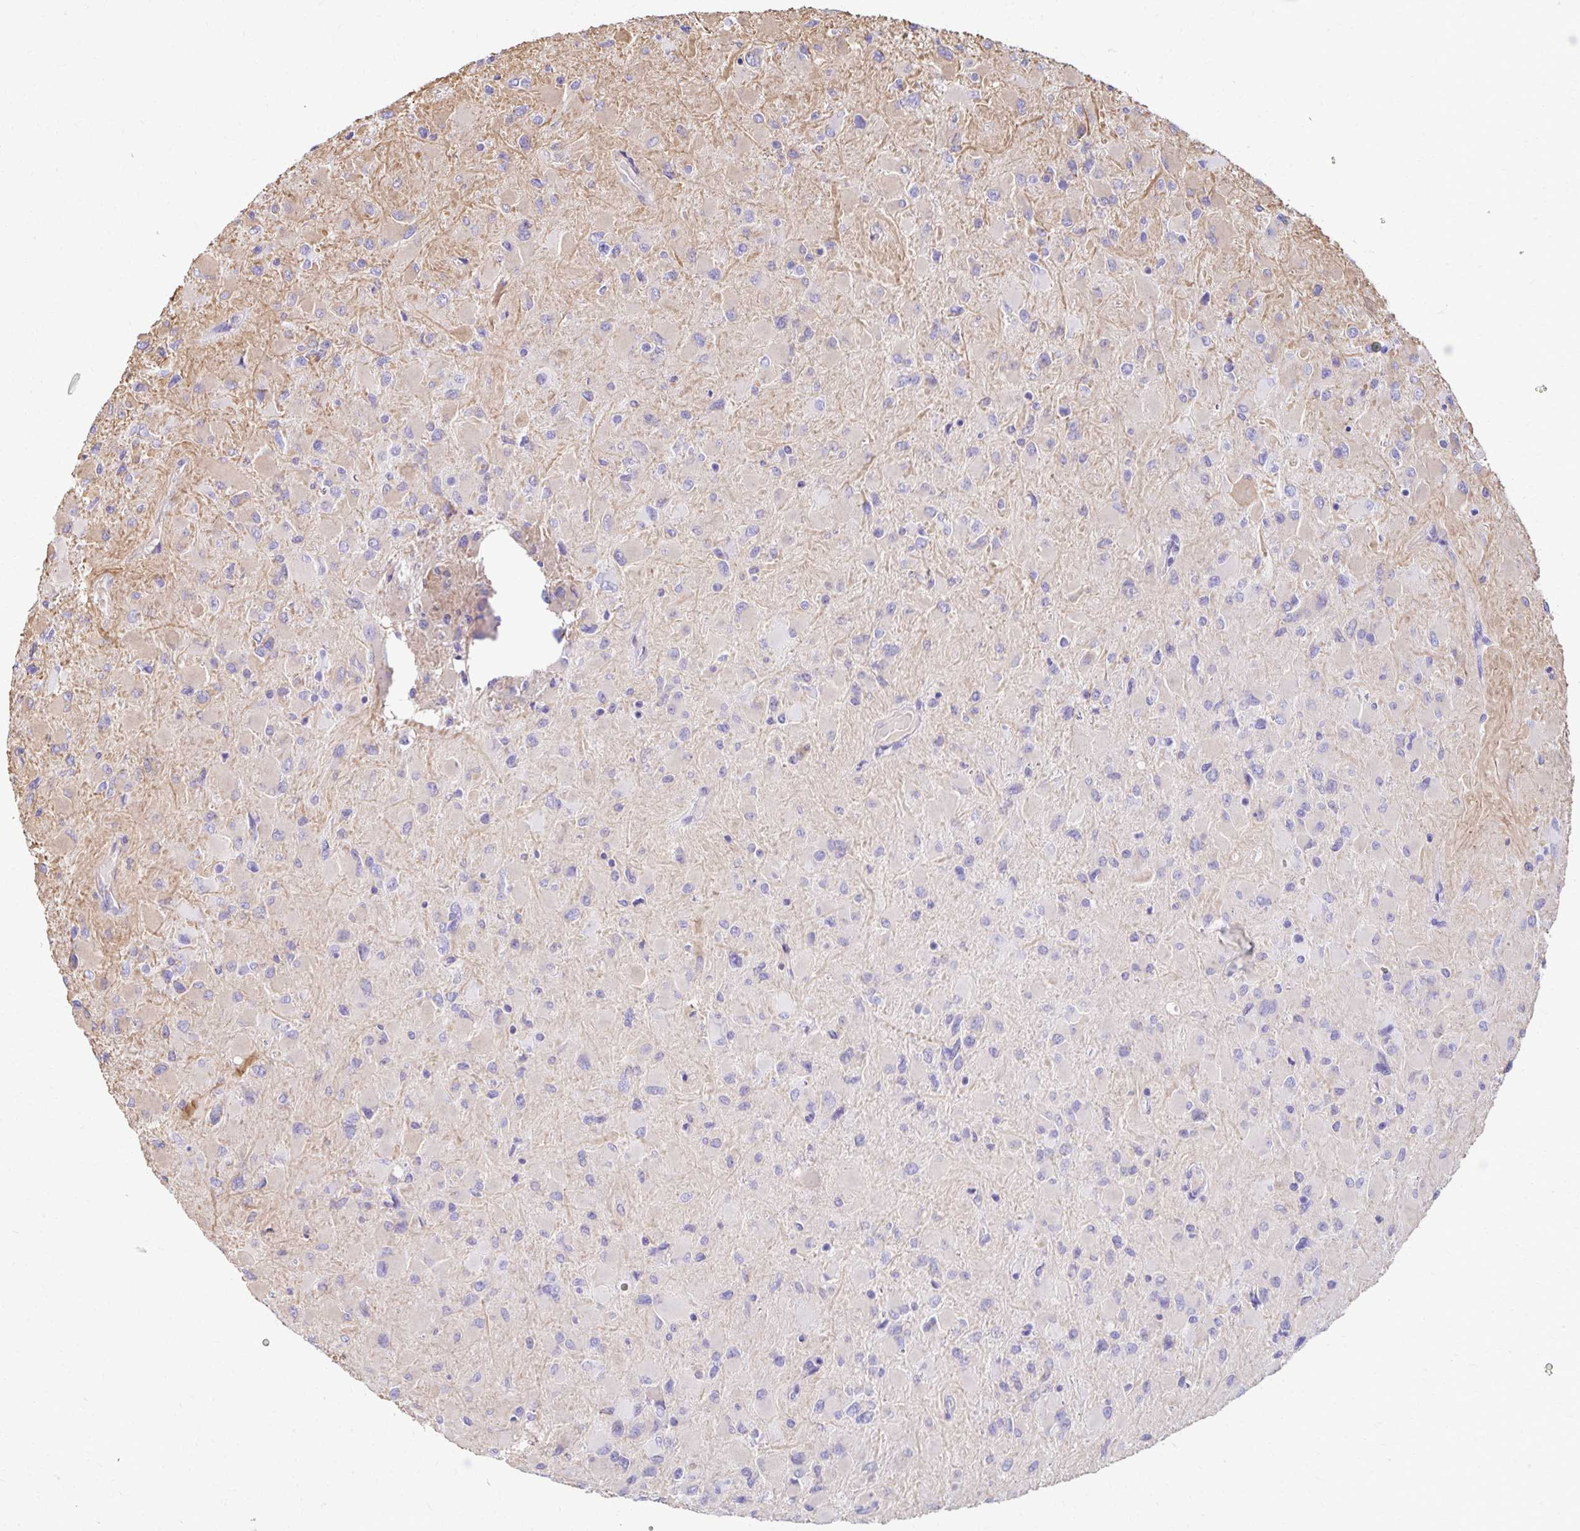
{"staining": {"intensity": "weak", "quantity": "<25%", "location": "cytoplasmic/membranous"}, "tissue": "glioma", "cell_type": "Tumor cells", "image_type": "cancer", "snomed": [{"axis": "morphology", "description": "Glioma, malignant, High grade"}, {"axis": "topography", "description": "Cerebral cortex"}], "caption": "Immunohistochemistry of human malignant glioma (high-grade) displays no staining in tumor cells.", "gene": "TRPV6", "patient": {"sex": "female", "age": 36}}